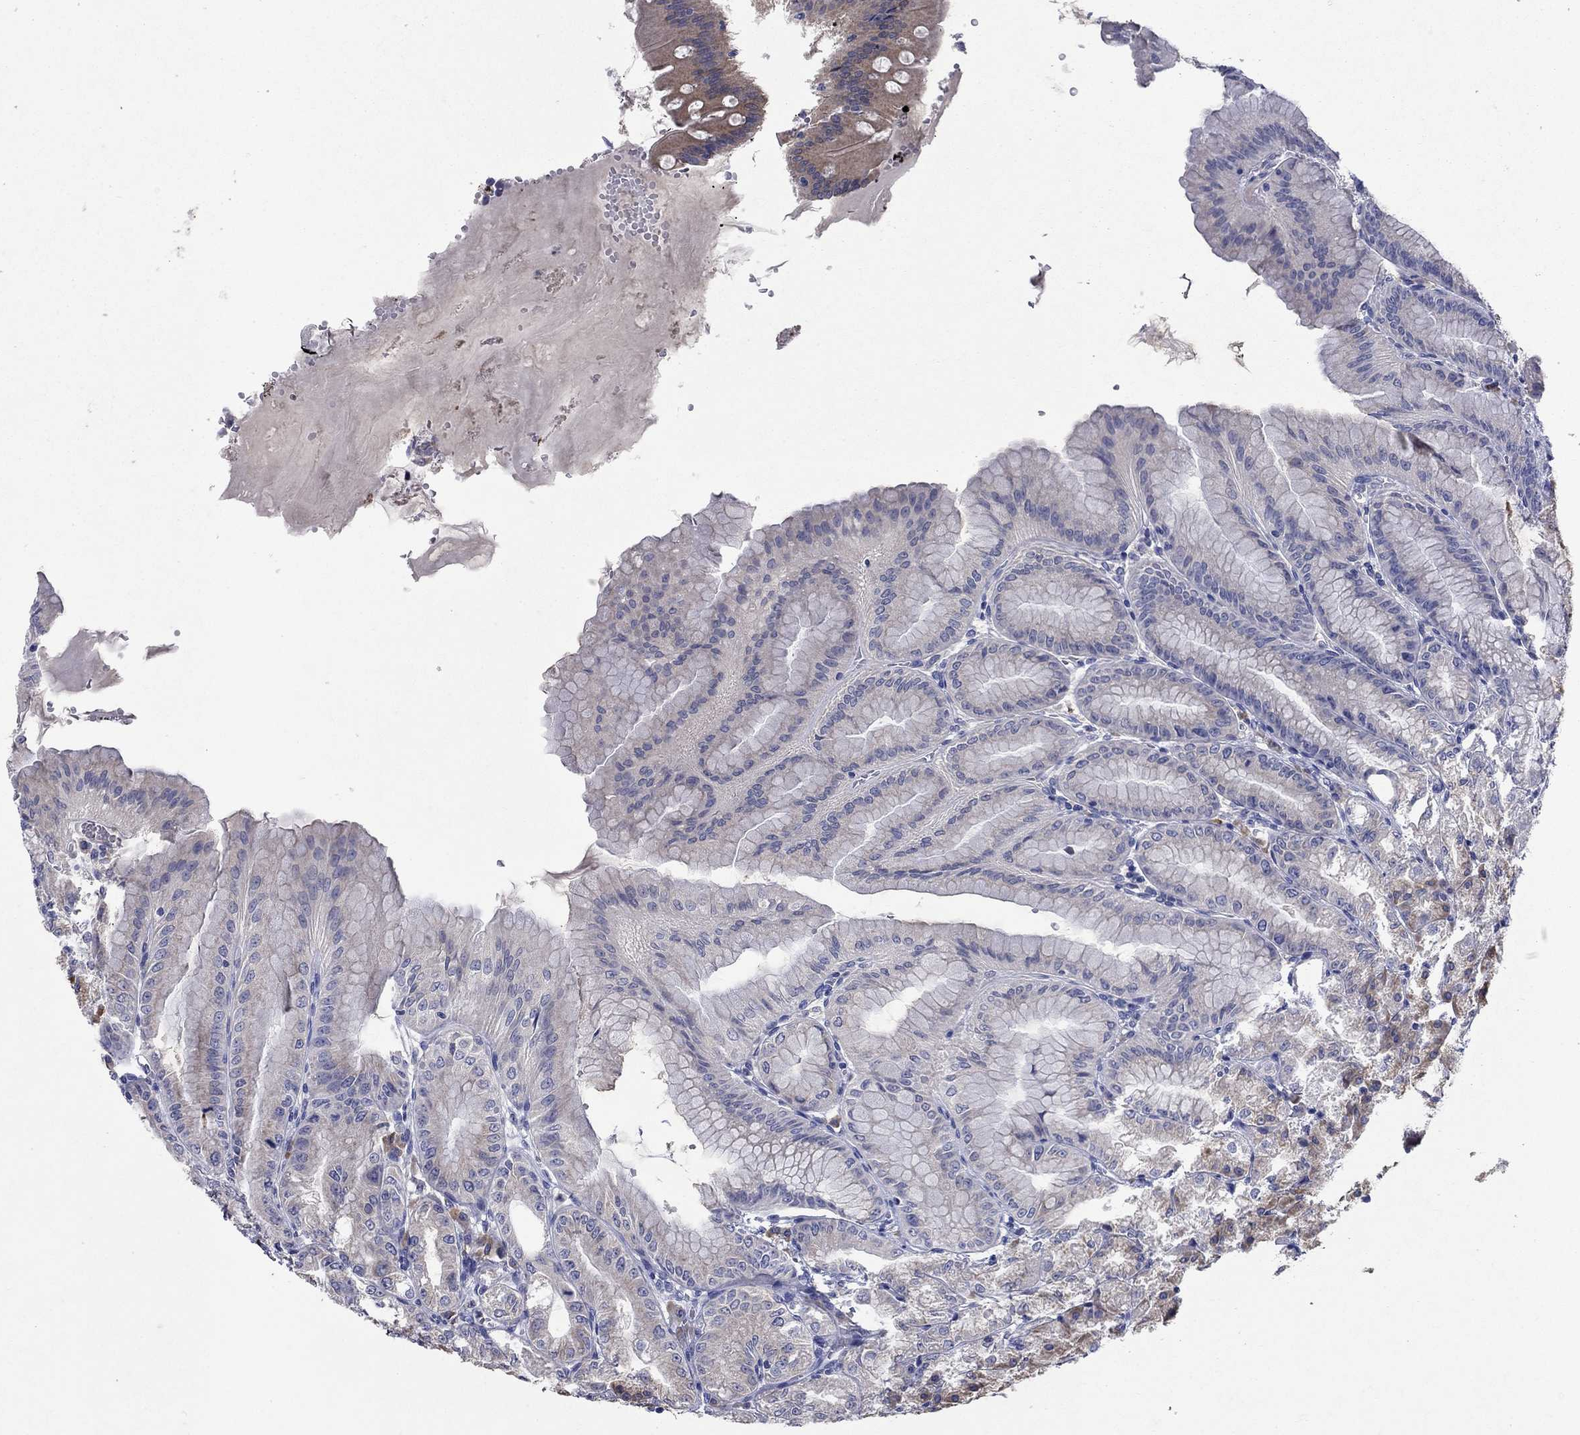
{"staining": {"intensity": "weak", "quantity": "25%-75%", "location": "cytoplasmic/membranous"}, "tissue": "stomach", "cell_type": "Glandular cells", "image_type": "normal", "snomed": [{"axis": "morphology", "description": "Normal tissue, NOS"}, {"axis": "topography", "description": "Stomach"}], "caption": "This histopathology image reveals benign stomach stained with immunohistochemistry (IHC) to label a protein in brown. The cytoplasmic/membranous of glandular cells show weak positivity for the protein. Nuclei are counter-stained blue.", "gene": "SULT2B1", "patient": {"sex": "male", "age": 71}}